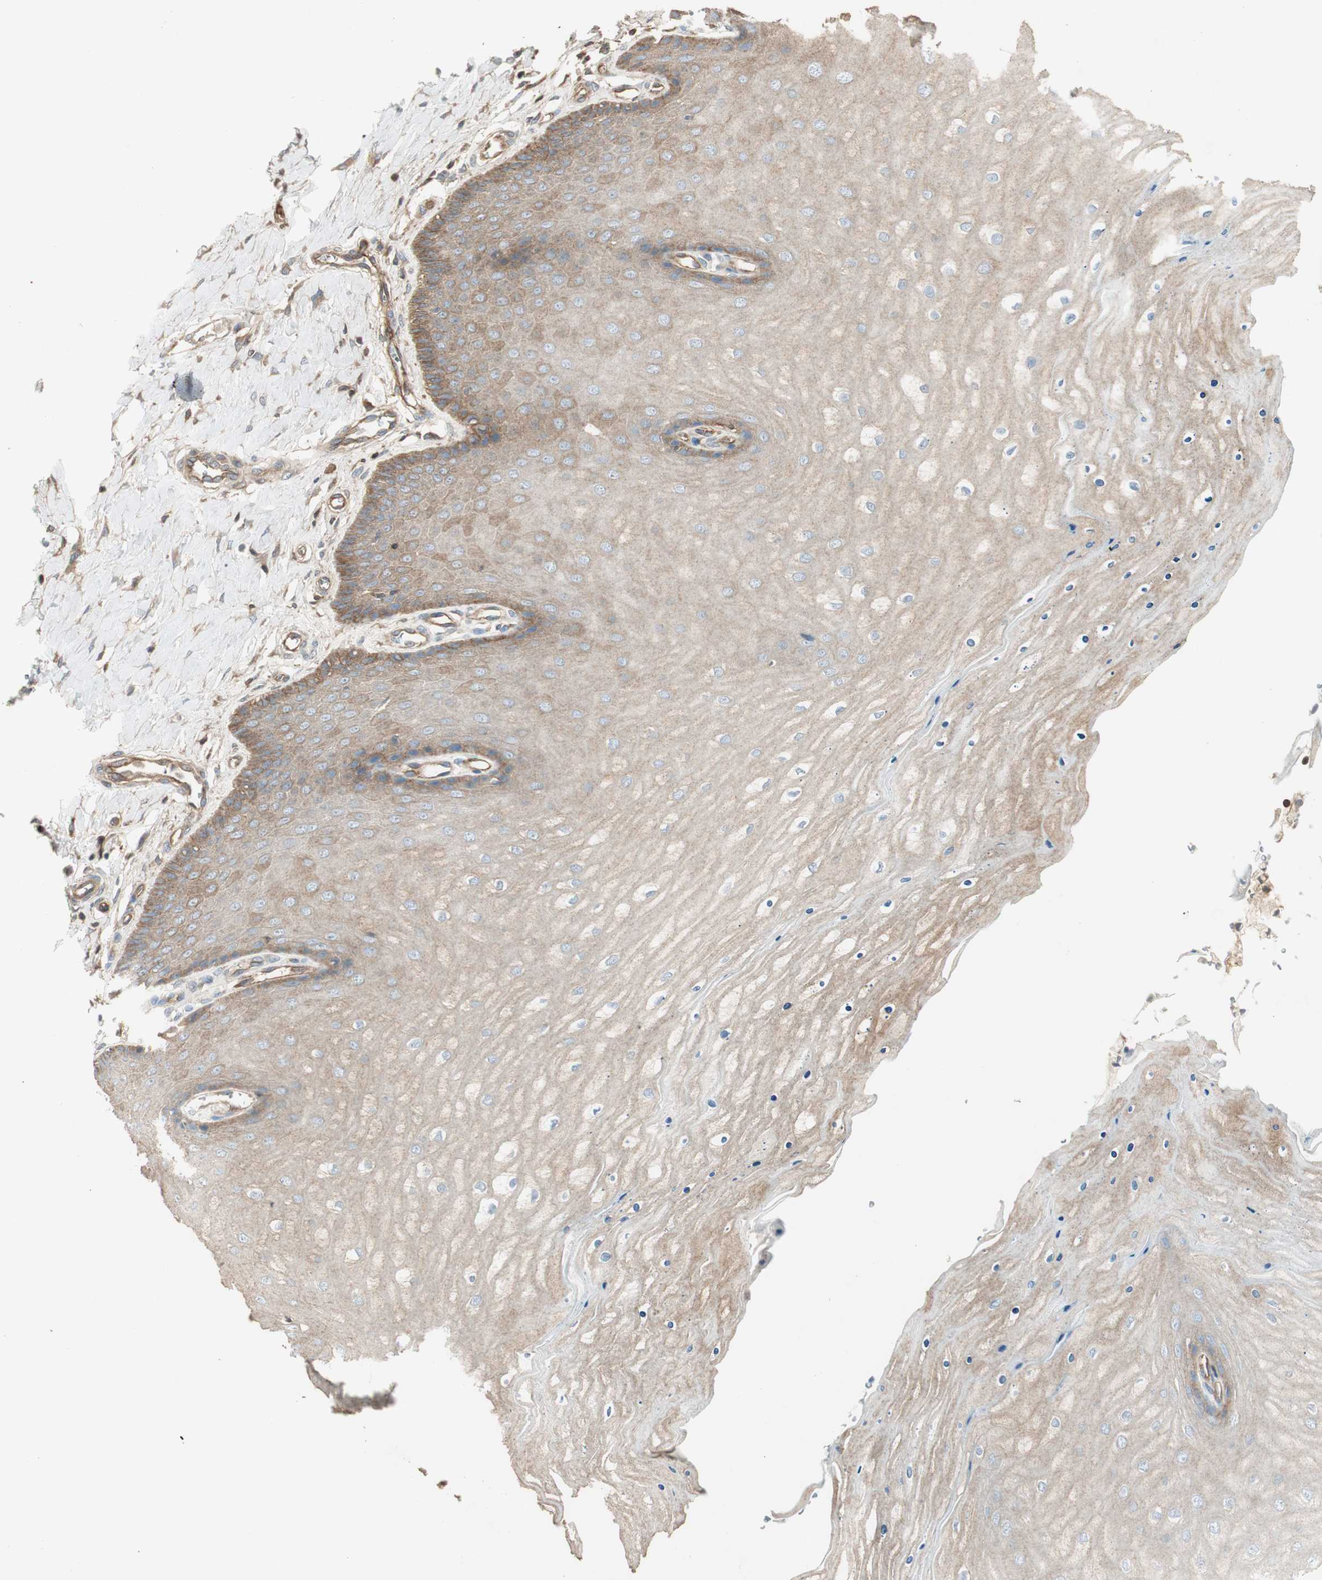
{"staining": {"intensity": "strong", "quantity": ">75%", "location": "cytoplasmic/membranous"}, "tissue": "cervix", "cell_type": "Glandular cells", "image_type": "normal", "snomed": [{"axis": "morphology", "description": "Normal tissue, NOS"}, {"axis": "topography", "description": "Cervix"}], "caption": "Approximately >75% of glandular cells in normal human cervix exhibit strong cytoplasmic/membranous protein staining as visualized by brown immunohistochemical staining.", "gene": "BTN3A3", "patient": {"sex": "female", "age": 55}}